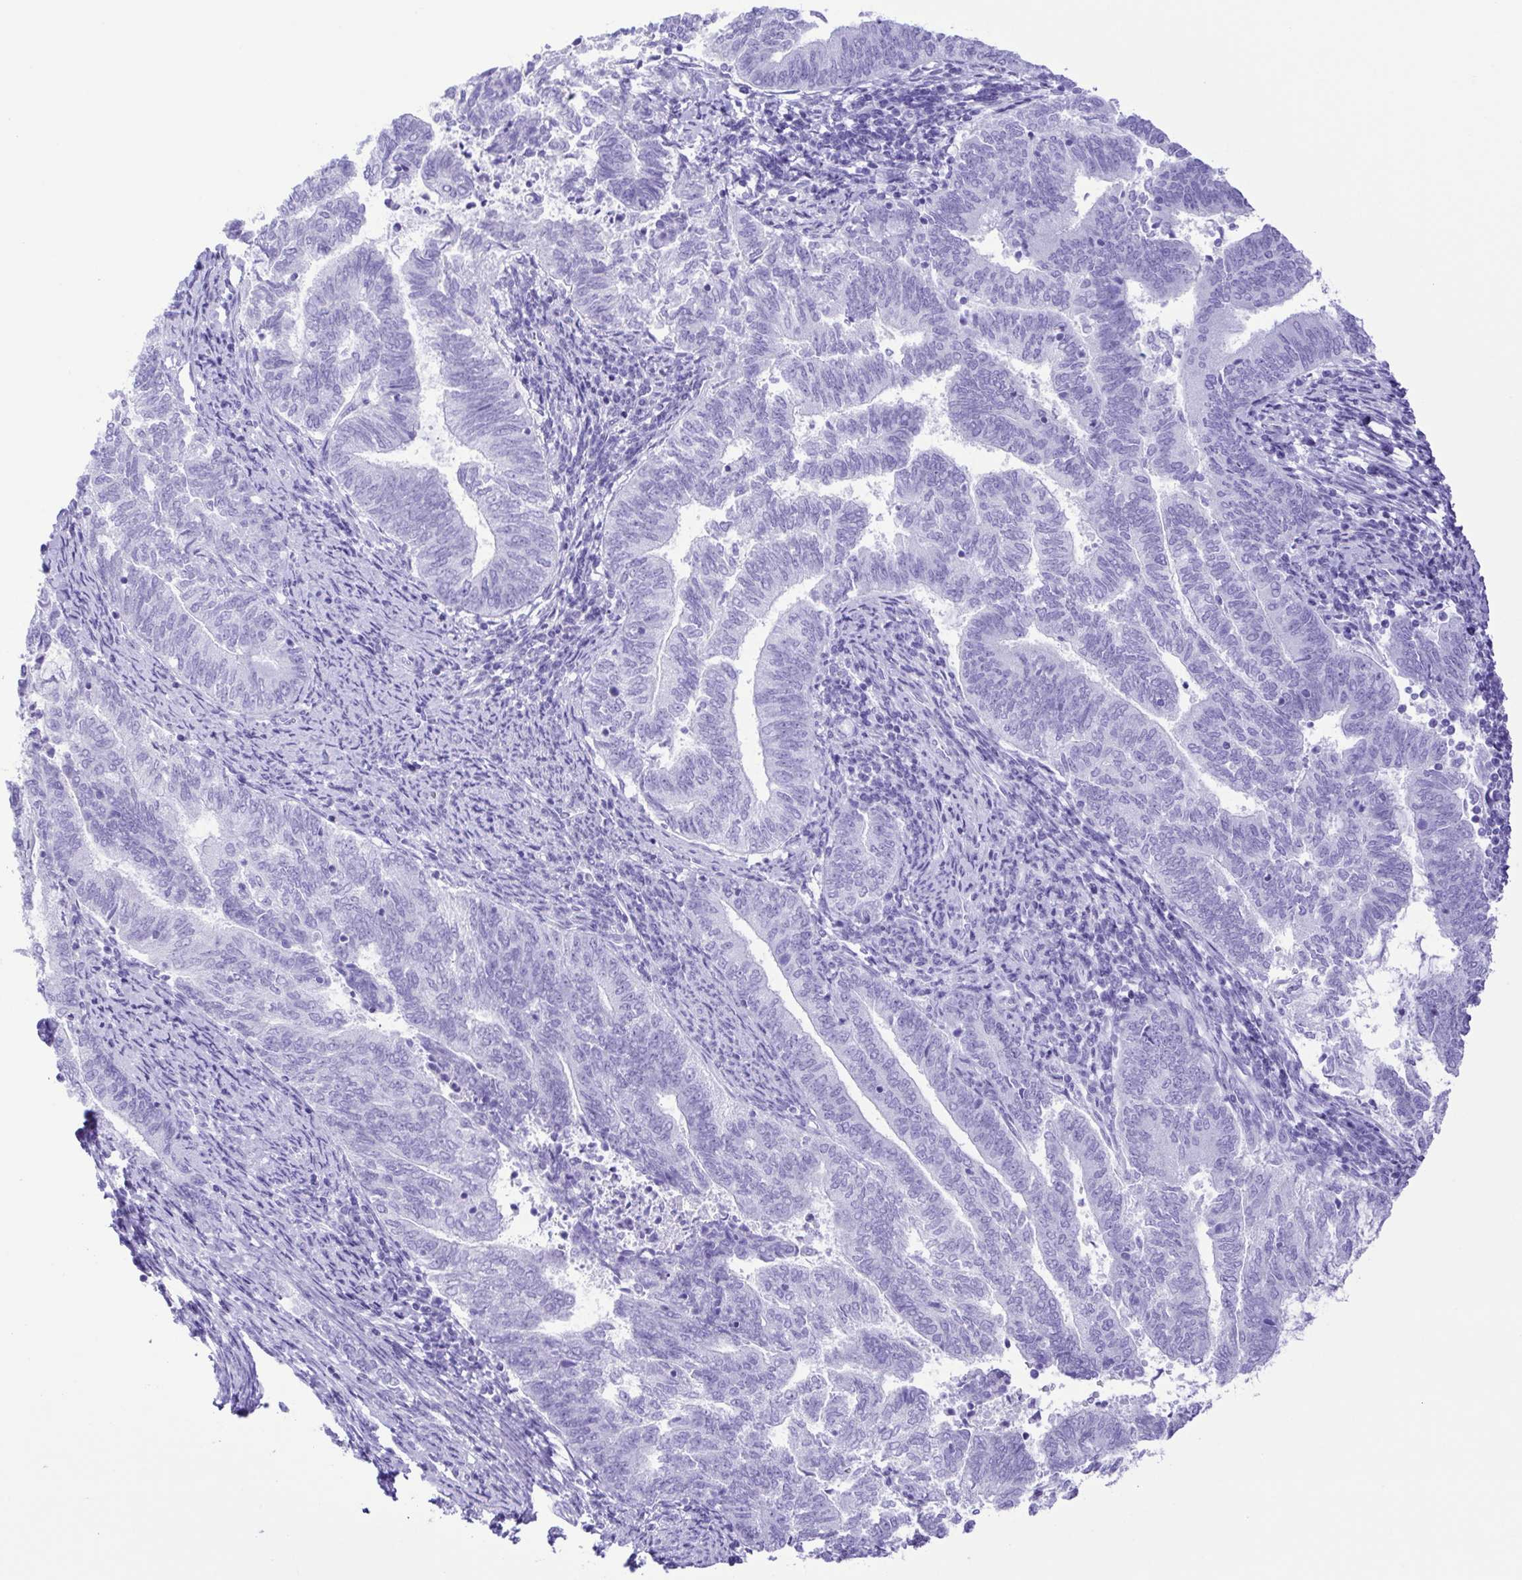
{"staining": {"intensity": "negative", "quantity": "none", "location": "none"}, "tissue": "endometrial cancer", "cell_type": "Tumor cells", "image_type": "cancer", "snomed": [{"axis": "morphology", "description": "Adenocarcinoma, NOS"}, {"axis": "topography", "description": "Endometrium"}], "caption": "This is a photomicrograph of immunohistochemistry staining of endometrial cancer (adenocarcinoma), which shows no staining in tumor cells.", "gene": "ERP27", "patient": {"sex": "female", "age": 65}}